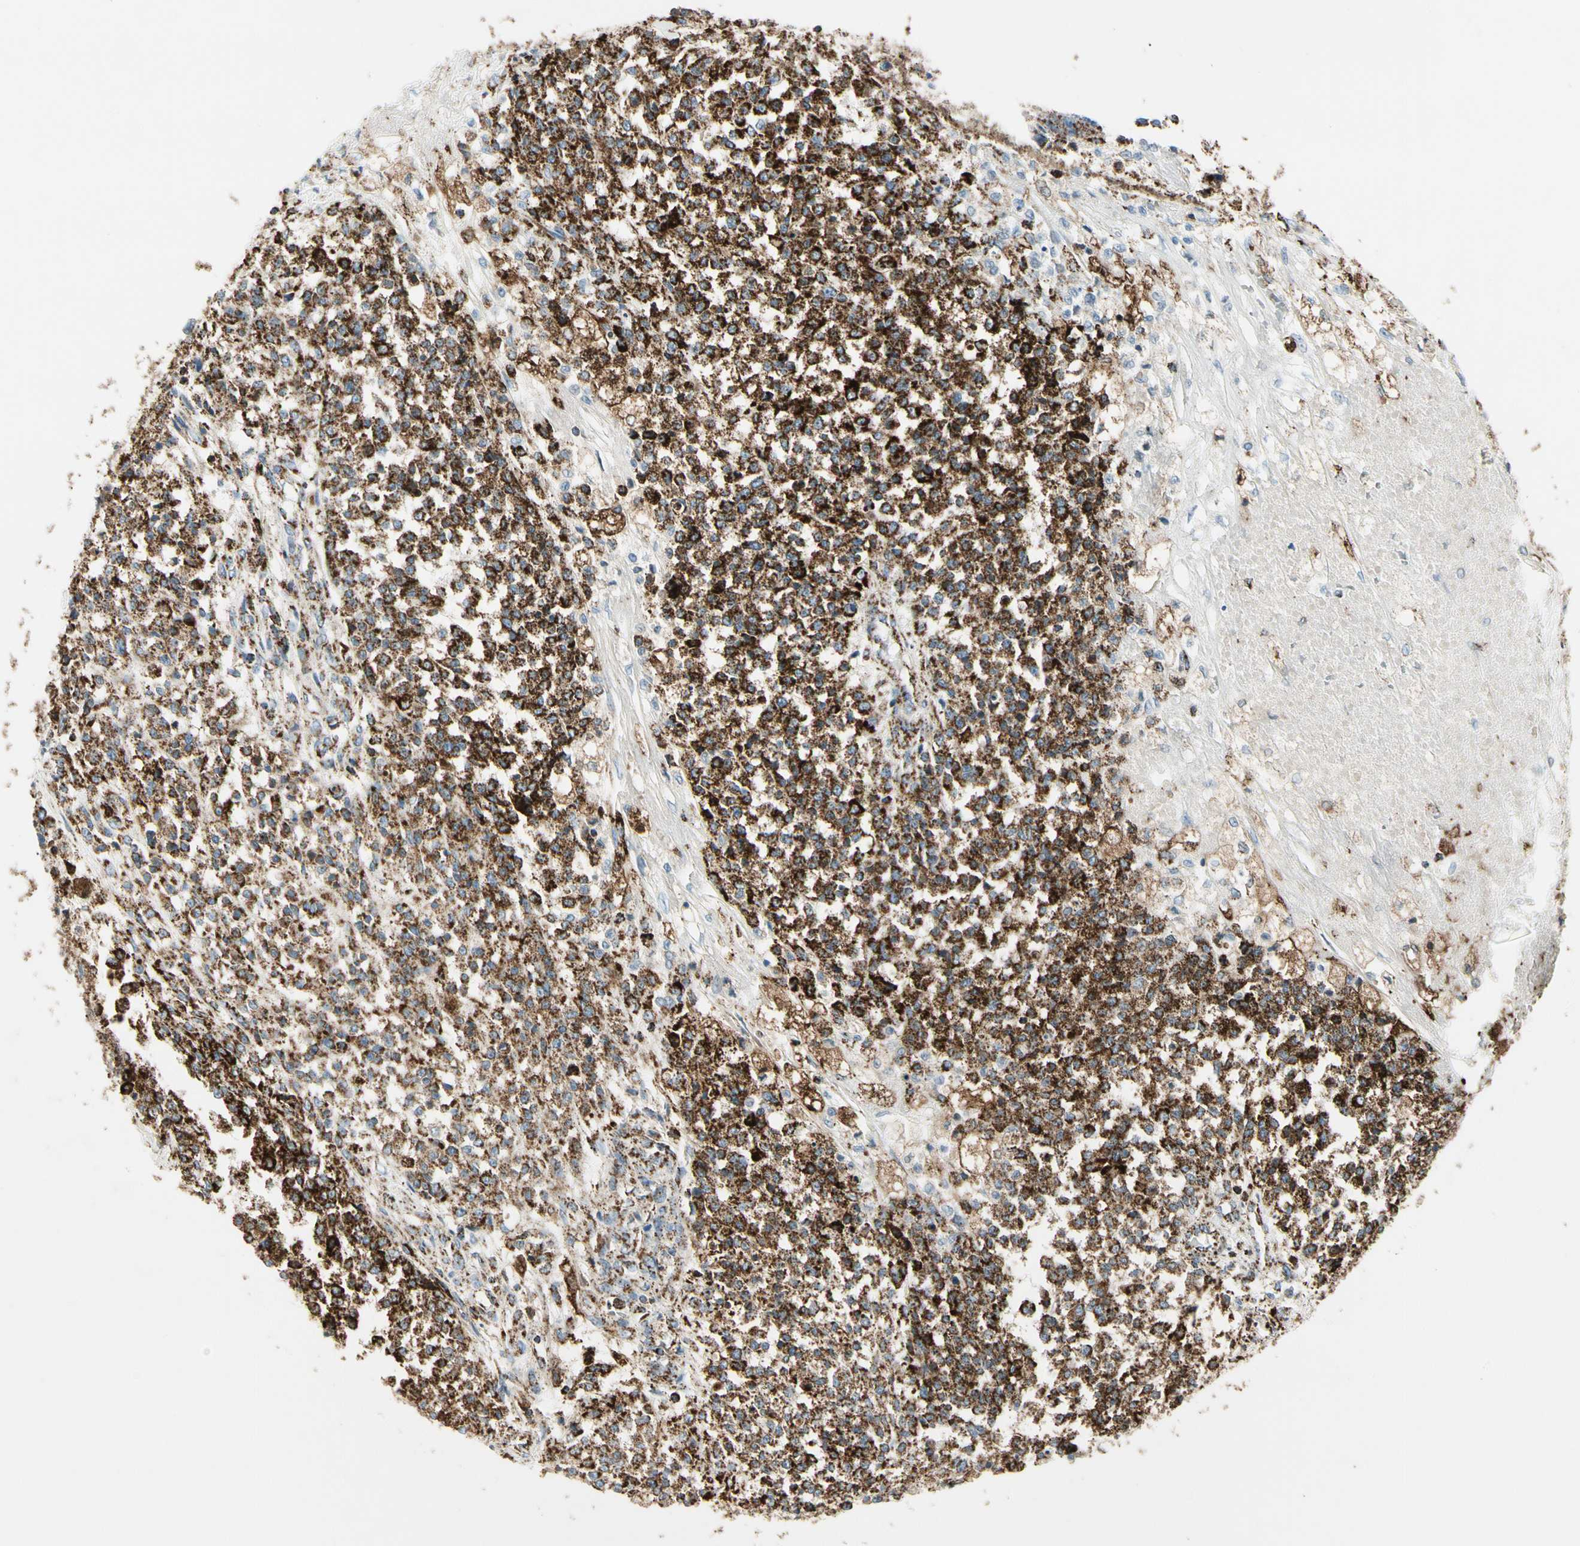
{"staining": {"intensity": "strong", "quantity": ">75%", "location": "cytoplasmic/membranous"}, "tissue": "testis cancer", "cell_type": "Tumor cells", "image_type": "cancer", "snomed": [{"axis": "morphology", "description": "Seminoma, NOS"}, {"axis": "topography", "description": "Testis"}], "caption": "IHC image of neoplastic tissue: human testis cancer (seminoma) stained using immunohistochemistry (IHC) exhibits high levels of strong protein expression localized specifically in the cytoplasmic/membranous of tumor cells, appearing as a cytoplasmic/membranous brown color.", "gene": "ME2", "patient": {"sex": "male", "age": 59}}